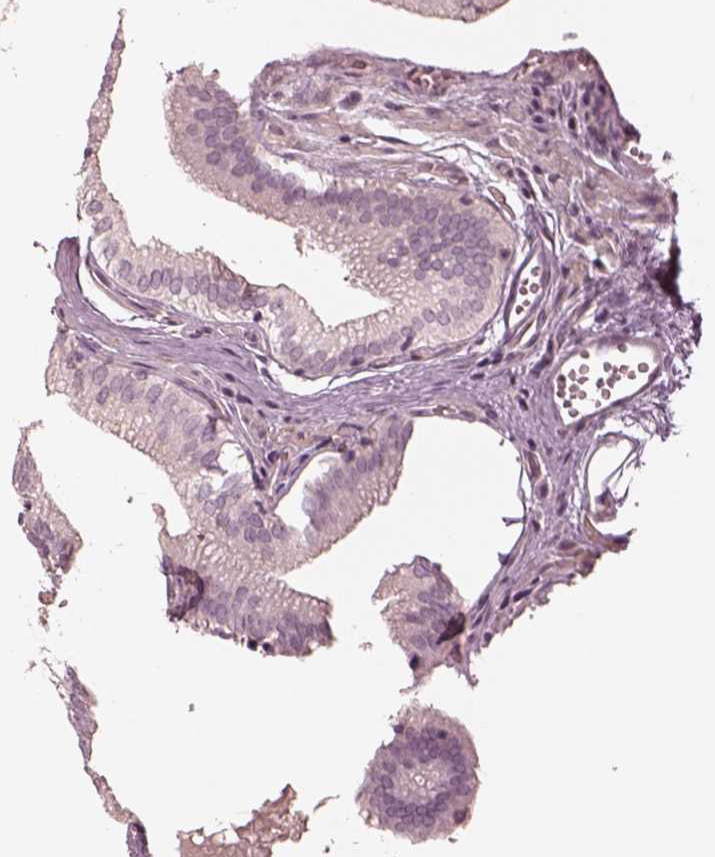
{"staining": {"intensity": "negative", "quantity": "none", "location": "none"}, "tissue": "gallbladder", "cell_type": "Glandular cells", "image_type": "normal", "snomed": [{"axis": "morphology", "description": "Normal tissue, NOS"}, {"axis": "topography", "description": "Gallbladder"}, {"axis": "topography", "description": "Peripheral nerve tissue"}], "caption": "An immunohistochemistry (IHC) micrograph of unremarkable gallbladder is shown. There is no staining in glandular cells of gallbladder.", "gene": "DNAAF9", "patient": {"sex": "male", "age": 17}}